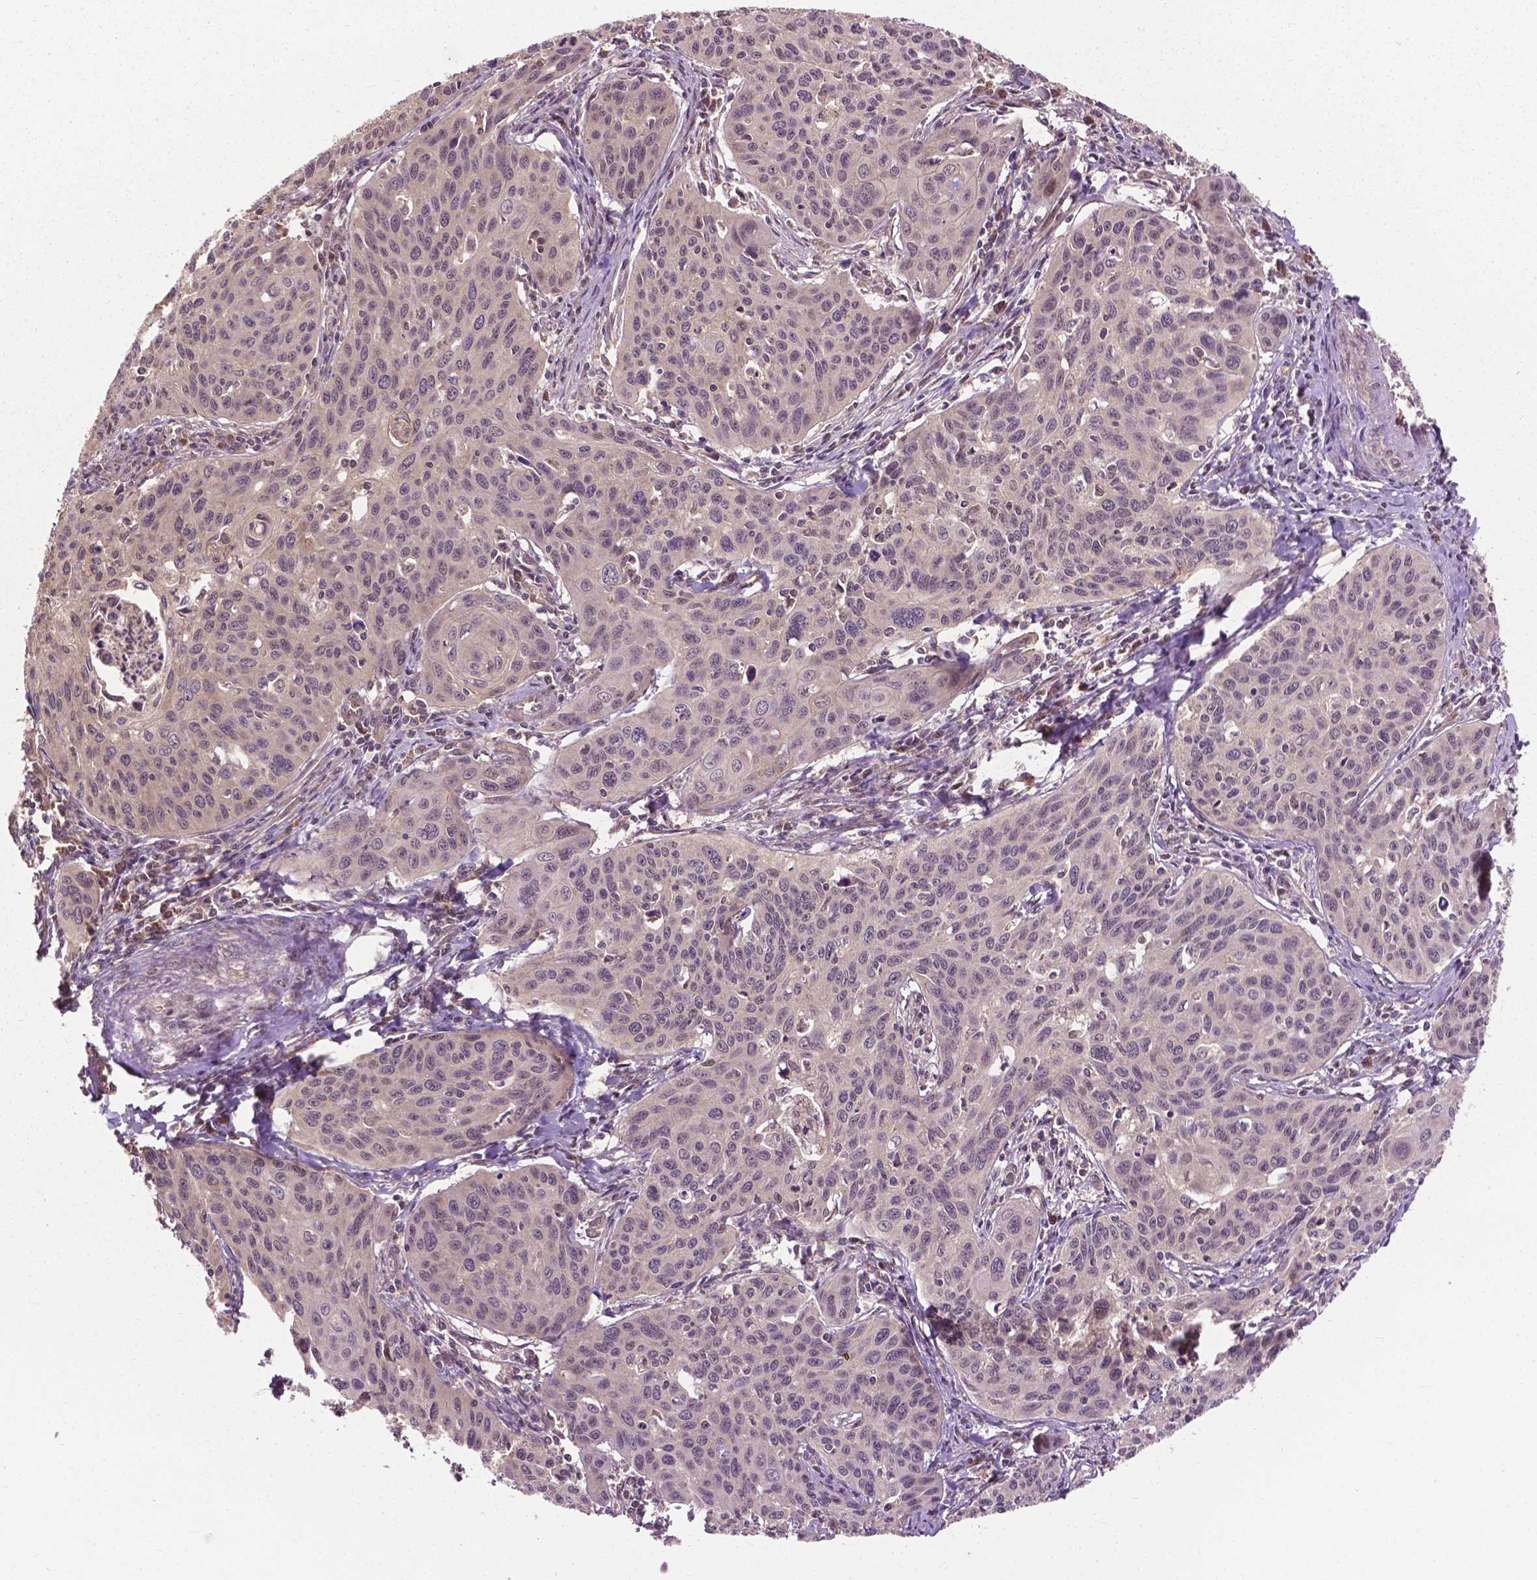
{"staining": {"intensity": "negative", "quantity": "none", "location": "none"}, "tissue": "cervical cancer", "cell_type": "Tumor cells", "image_type": "cancer", "snomed": [{"axis": "morphology", "description": "Squamous cell carcinoma, NOS"}, {"axis": "topography", "description": "Cervix"}], "caption": "IHC photomicrograph of neoplastic tissue: human cervical cancer (squamous cell carcinoma) stained with DAB (3,3'-diaminobenzidine) reveals no significant protein expression in tumor cells. The staining is performed using DAB brown chromogen with nuclei counter-stained in using hematoxylin.", "gene": "PPP1CB", "patient": {"sex": "female", "age": 31}}